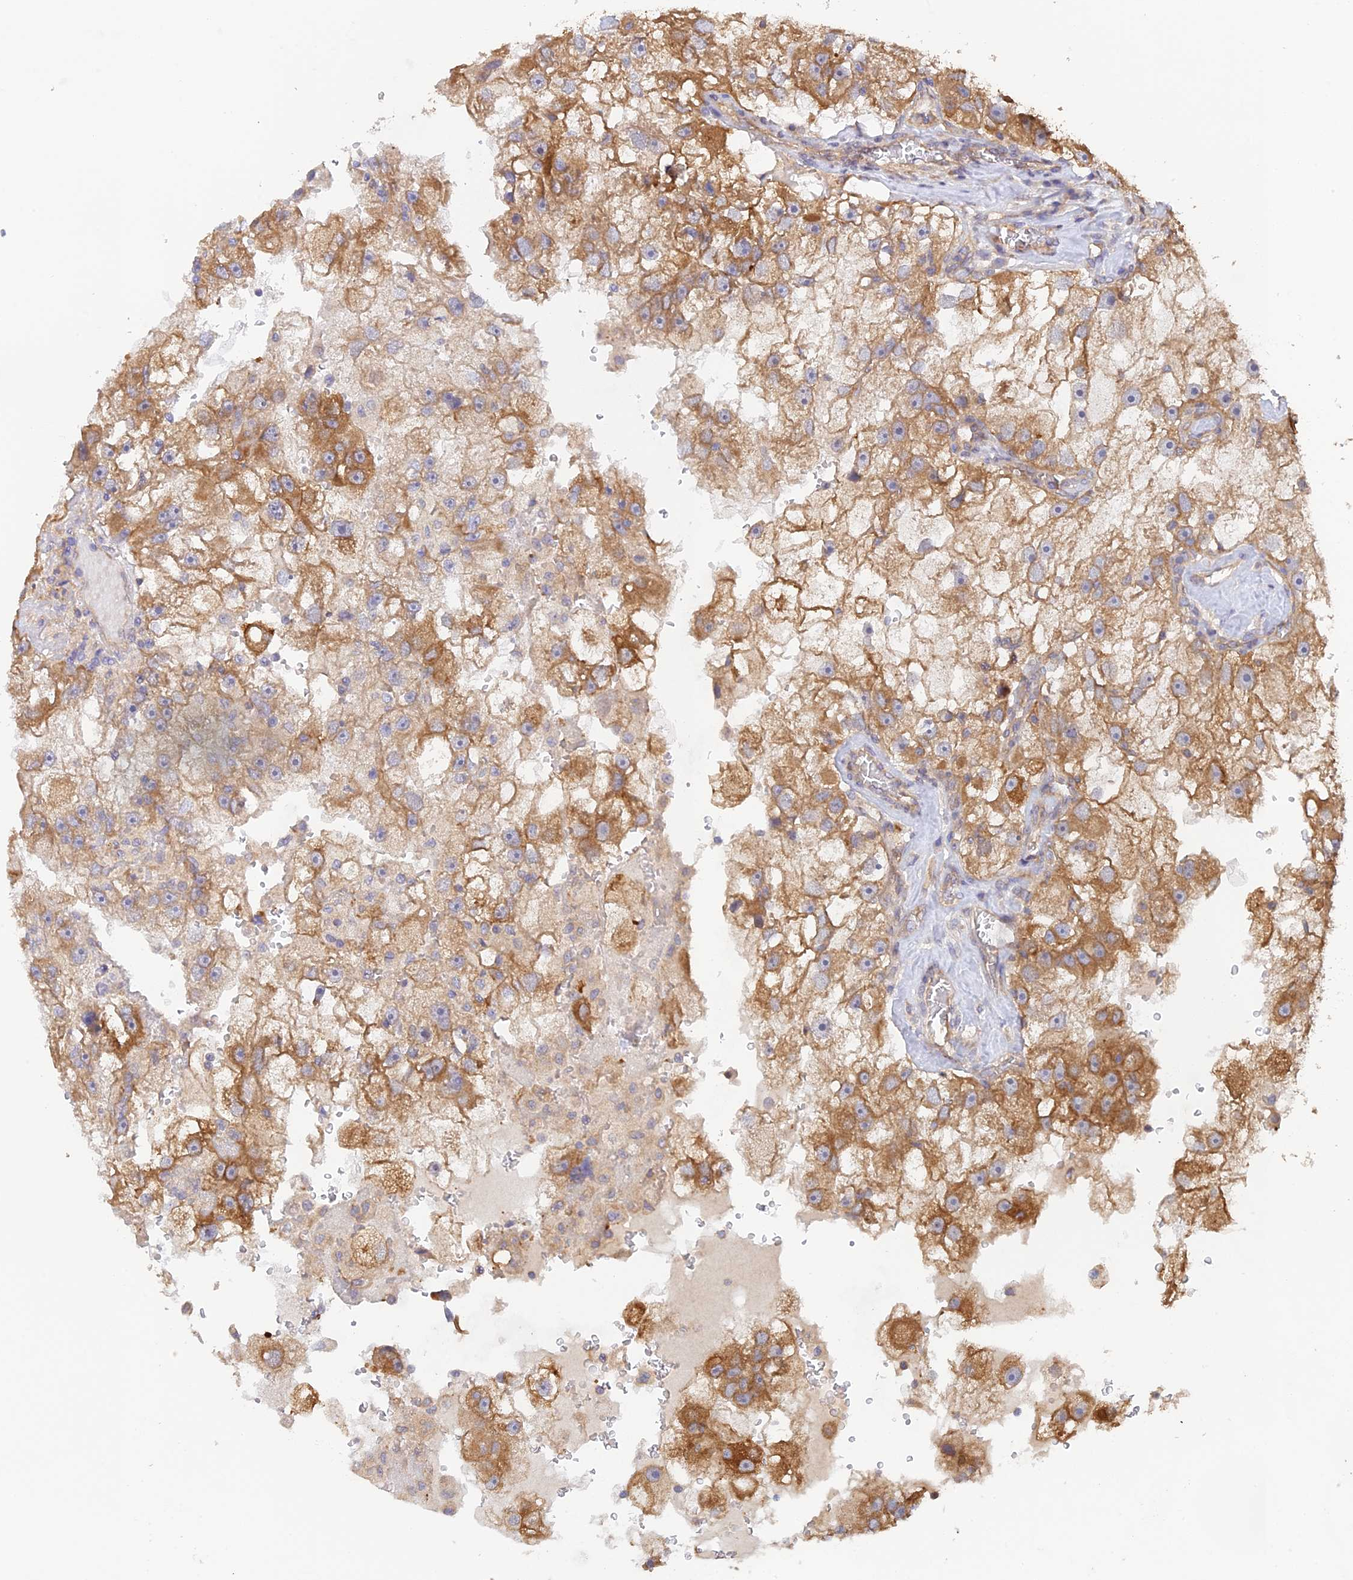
{"staining": {"intensity": "moderate", "quantity": ">75%", "location": "cytoplasmic/membranous"}, "tissue": "renal cancer", "cell_type": "Tumor cells", "image_type": "cancer", "snomed": [{"axis": "morphology", "description": "Adenocarcinoma, NOS"}, {"axis": "topography", "description": "Kidney"}], "caption": "Immunohistochemical staining of human renal cancer exhibits medium levels of moderate cytoplasmic/membranous protein expression in approximately >75% of tumor cells. The protein is stained brown, and the nuclei are stained in blue (DAB IHC with brightfield microscopy, high magnification).", "gene": "MYO9A", "patient": {"sex": "male", "age": 63}}